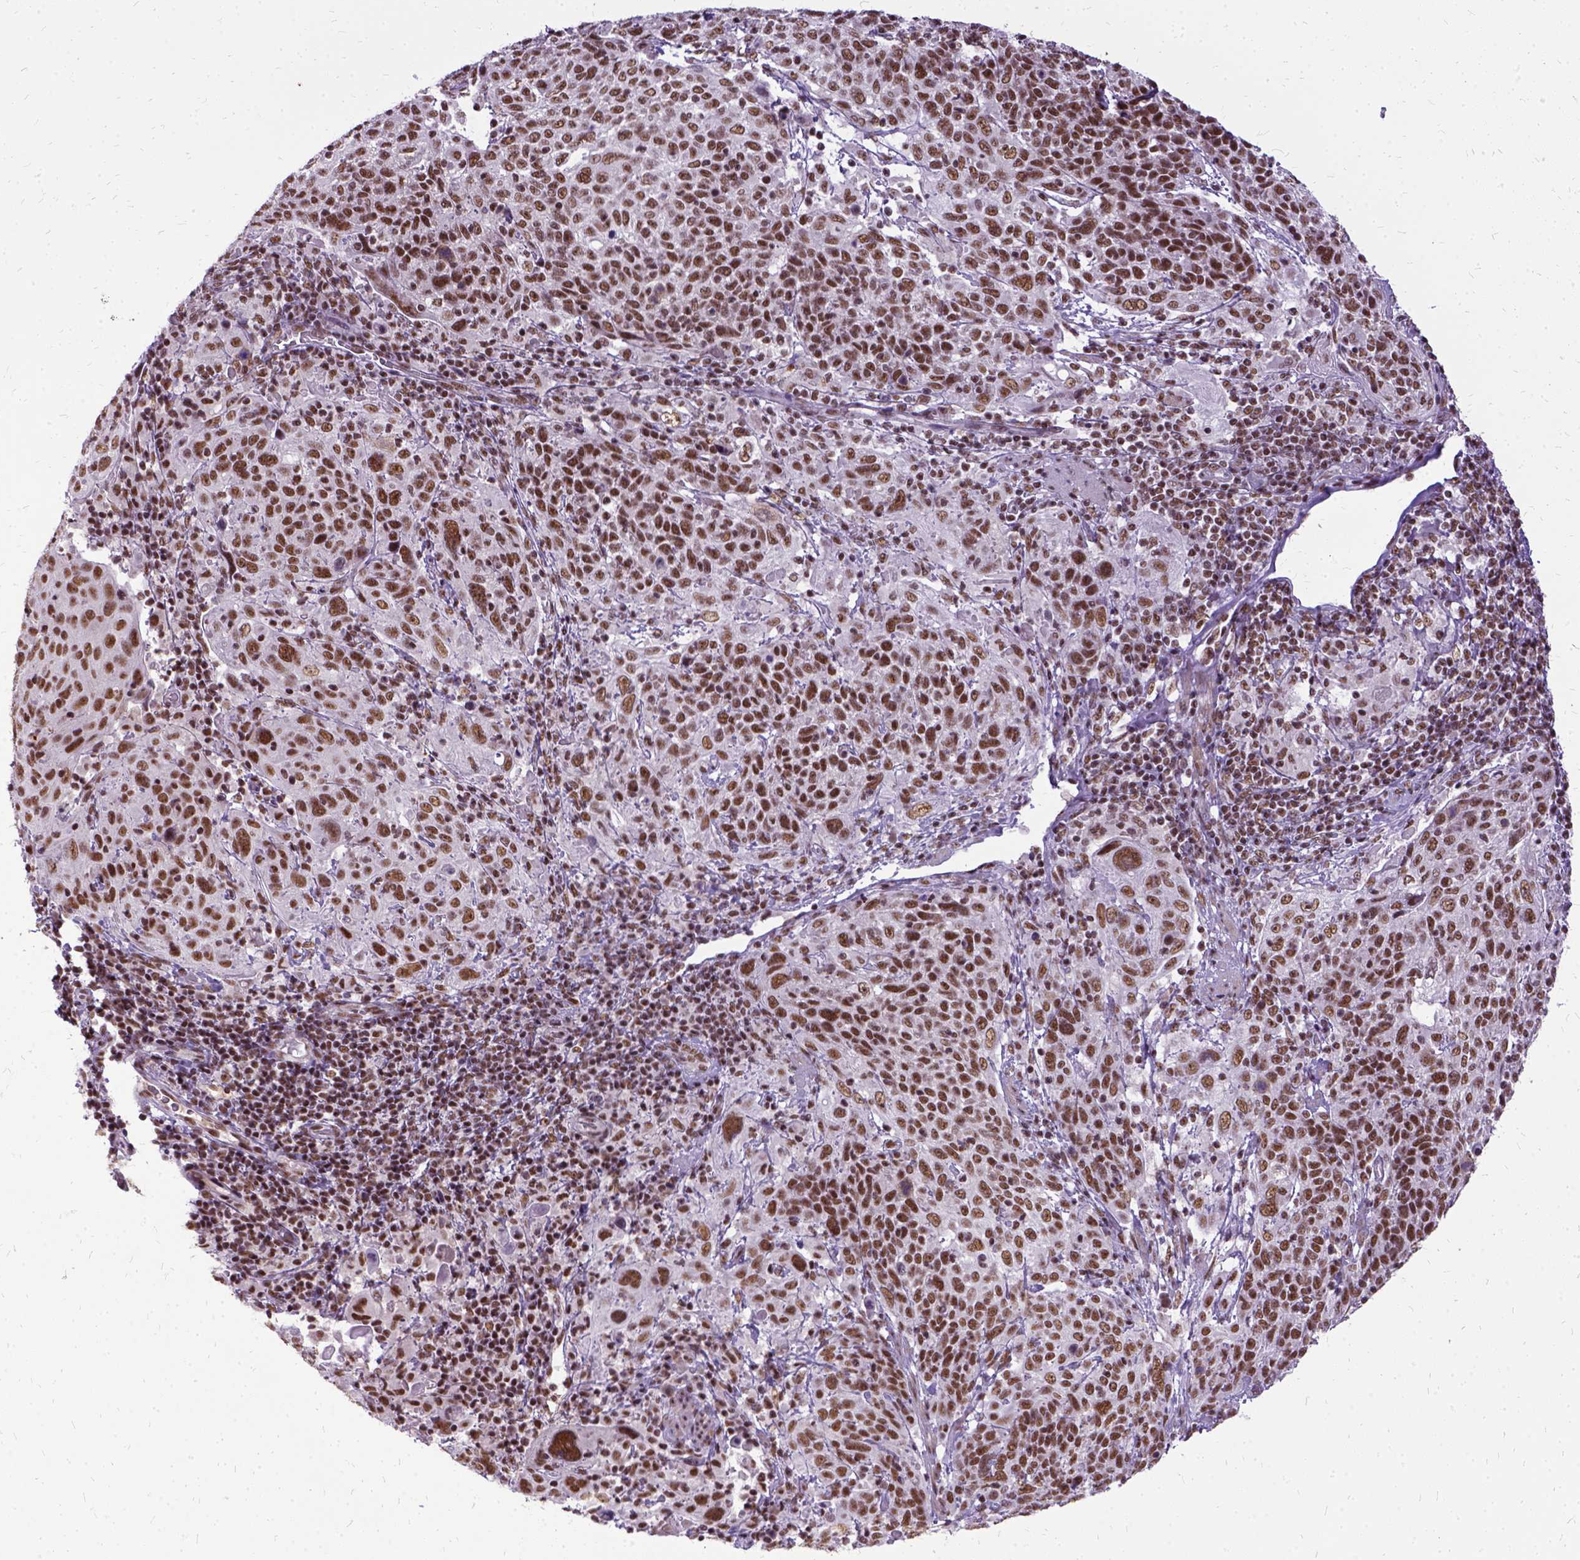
{"staining": {"intensity": "moderate", "quantity": ">75%", "location": "nuclear"}, "tissue": "cervical cancer", "cell_type": "Tumor cells", "image_type": "cancer", "snomed": [{"axis": "morphology", "description": "Squamous cell carcinoma, NOS"}, {"axis": "topography", "description": "Cervix"}], "caption": "This histopathology image exhibits squamous cell carcinoma (cervical) stained with IHC to label a protein in brown. The nuclear of tumor cells show moderate positivity for the protein. Nuclei are counter-stained blue.", "gene": "SETD1A", "patient": {"sex": "female", "age": 61}}